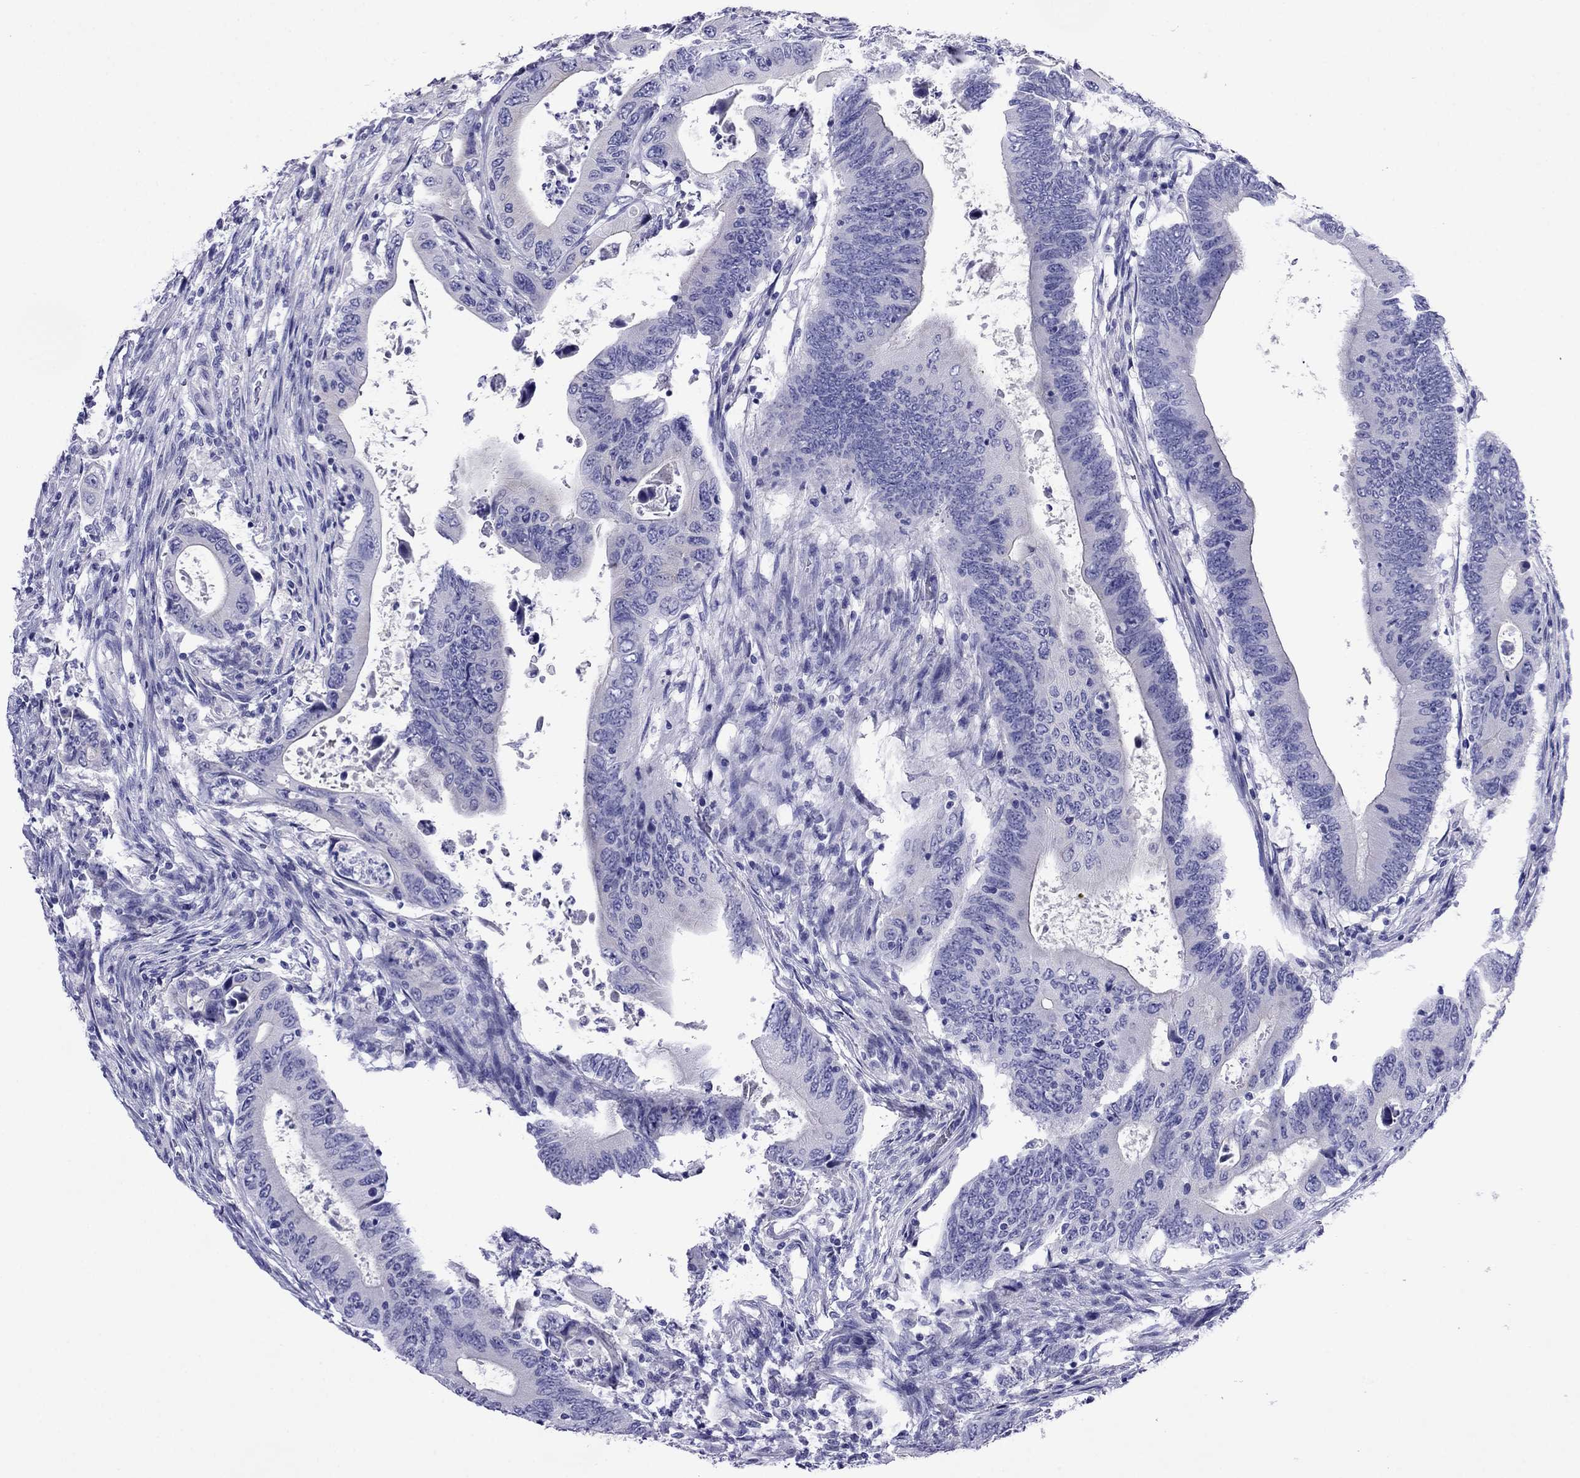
{"staining": {"intensity": "negative", "quantity": "none", "location": "none"}, "tissue": "colorectal cancer", "cell_type": "Tumor cells", "image_type": "cancer", "snomed": [{"axis": "morphology", "description": "Adenocarcinoma, NOS"}, {"axis": "topography", "description": "Colon"}], "caption": "The photomicrograph shows no significant expression in tumor cells of colorectal cancer.", "gene": "PCDHA6", "patient": {"sex": "female", "age": 90}}